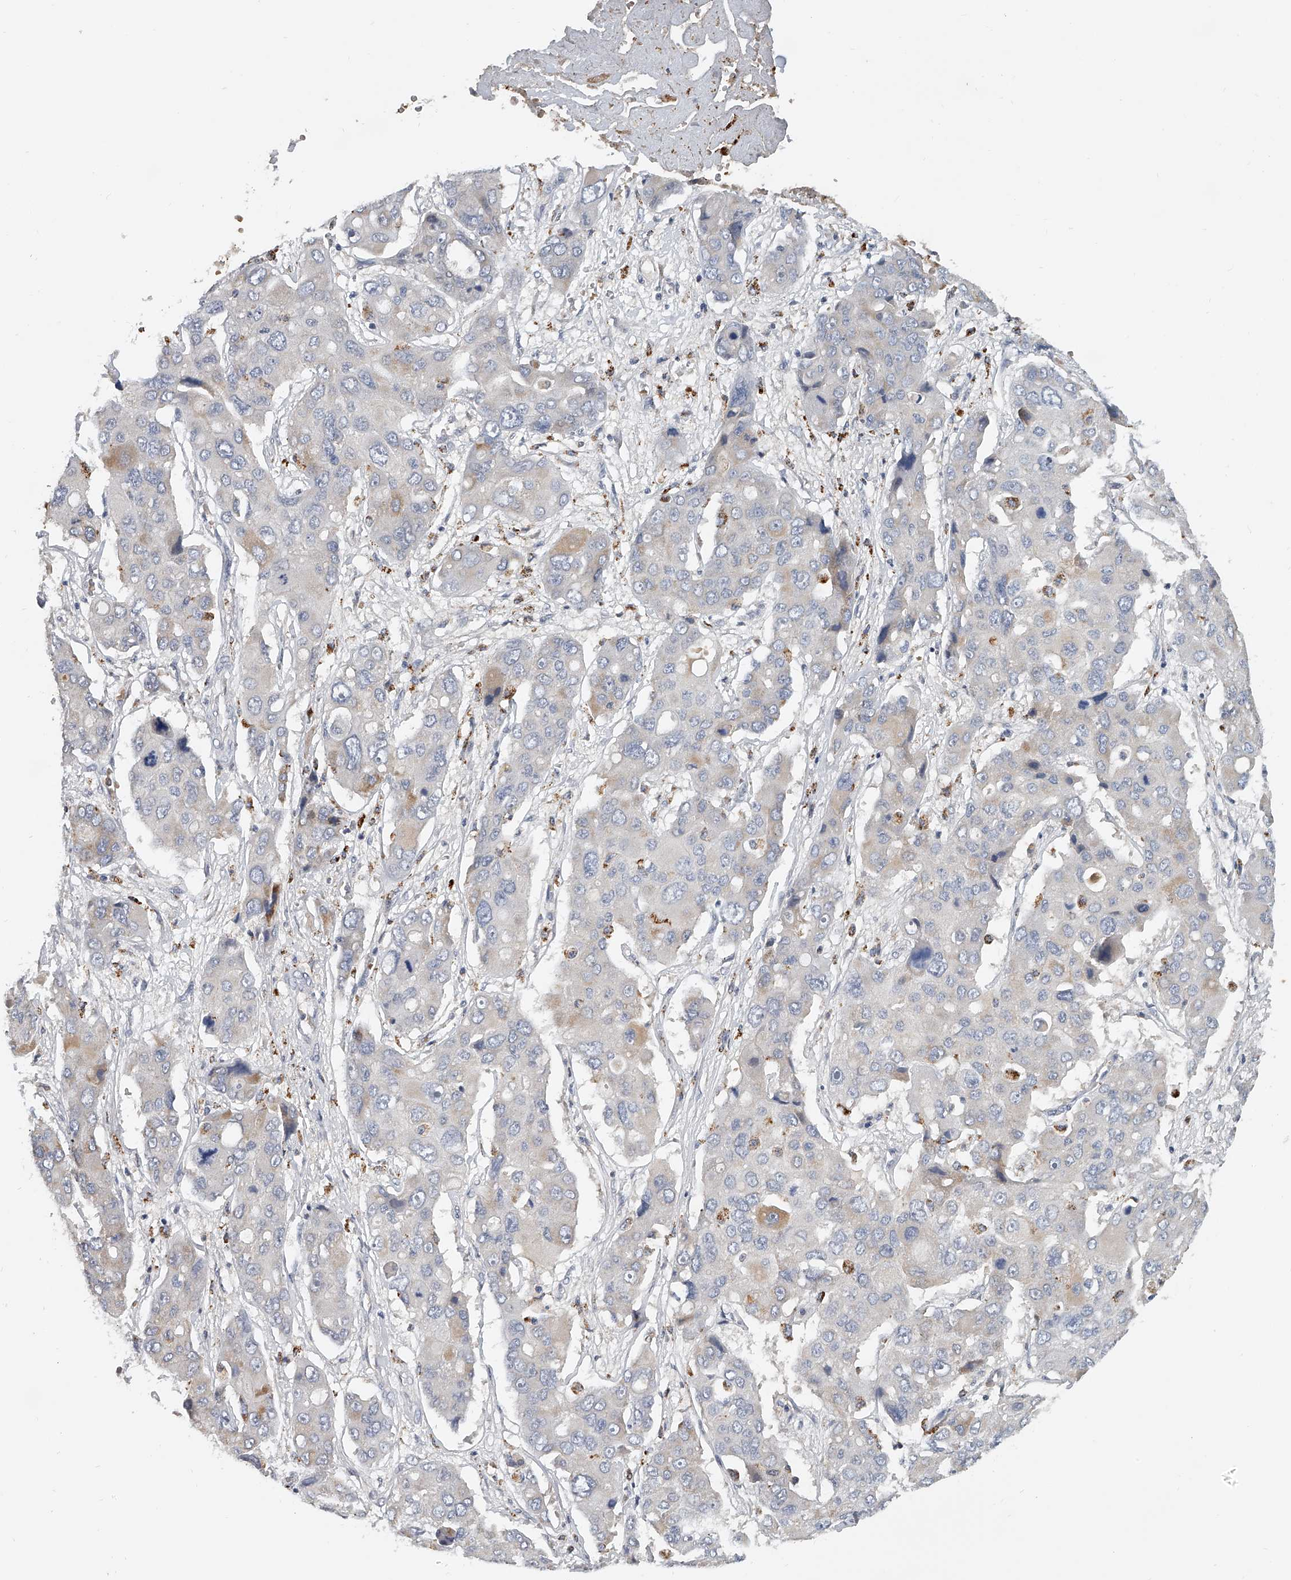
{"staining": {"intensity": "weak", "quantity": "<25%", "location": "cytoplasmic/membranous"}, "tissue": "liver cancer", "cell_type": "Tumor cells", "image_type": "cancer", "snomed": [{"axis": "morphology", "description": "Cholangiocarcinoma"}, {"axis": "topography", "description": "Liver"}], "caption": "Cholangiocarcinoma (liver) was stained to show a protein in brown. There is no significant expression in tumor cells.", "gene": "KLHL7", "patient": {"sex": "male", "age": 67}}